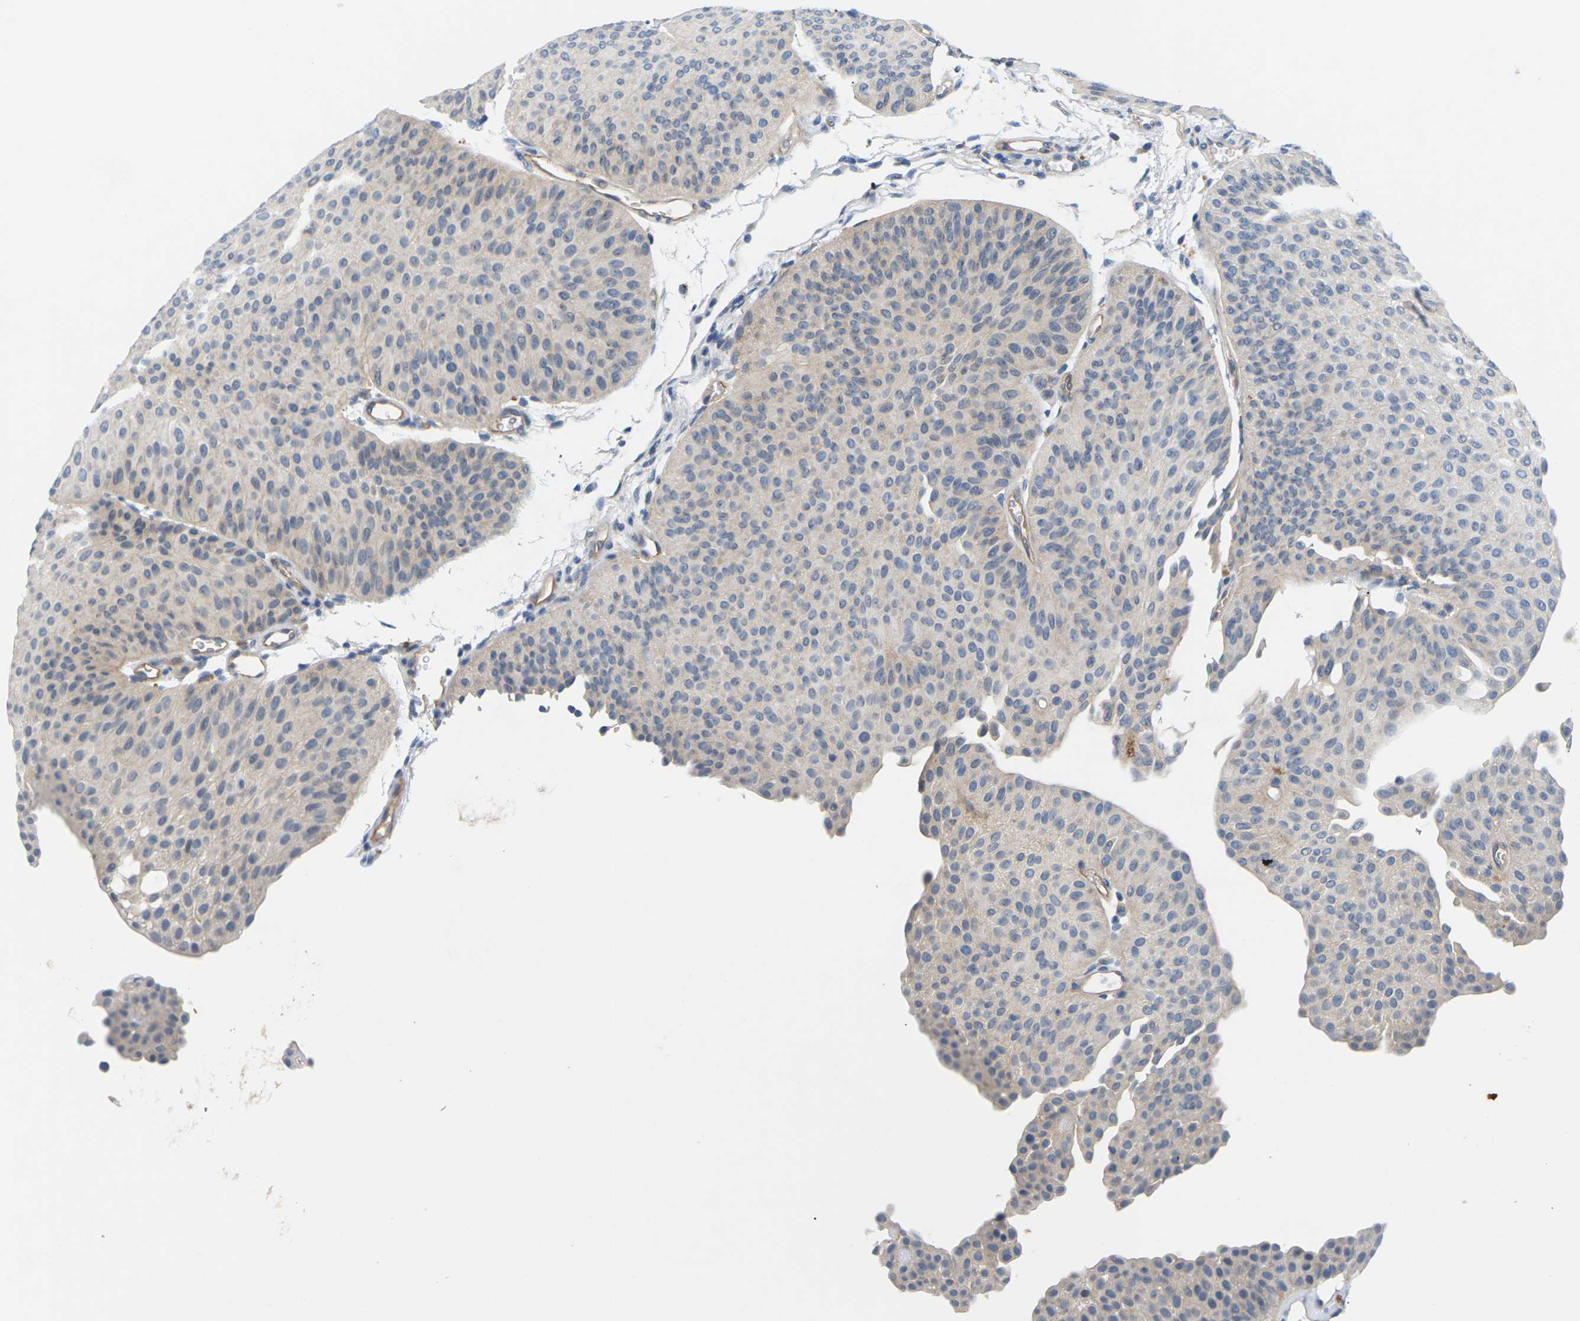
{"staining": {"intensity": "weak", "quantity": ">75%", "location": "cytoplasmic/membranous"}, "tissue": "urothelial cancer", "cell_type": "Tumor cells", "image_type": "cancer", "snomed": [{"axis": "morphology", "description": "Urothelial carcinoma, Low grade"}, {"axis": "topography", "description": "Urinary bladder"}], "caption": "An immunohistochemistry histopathology image of tumor tissue is shown. Protein staining in brown labels weak cytoplasmic/membranous positivity in urothelial cancer within tumor cells. (Stains: DAB in brown, nuclei in blue, Microscopy: brightfield microscopy at high magnification).", "gene": "ITGA5", "patient": {"sex": "female", "age": 60}}